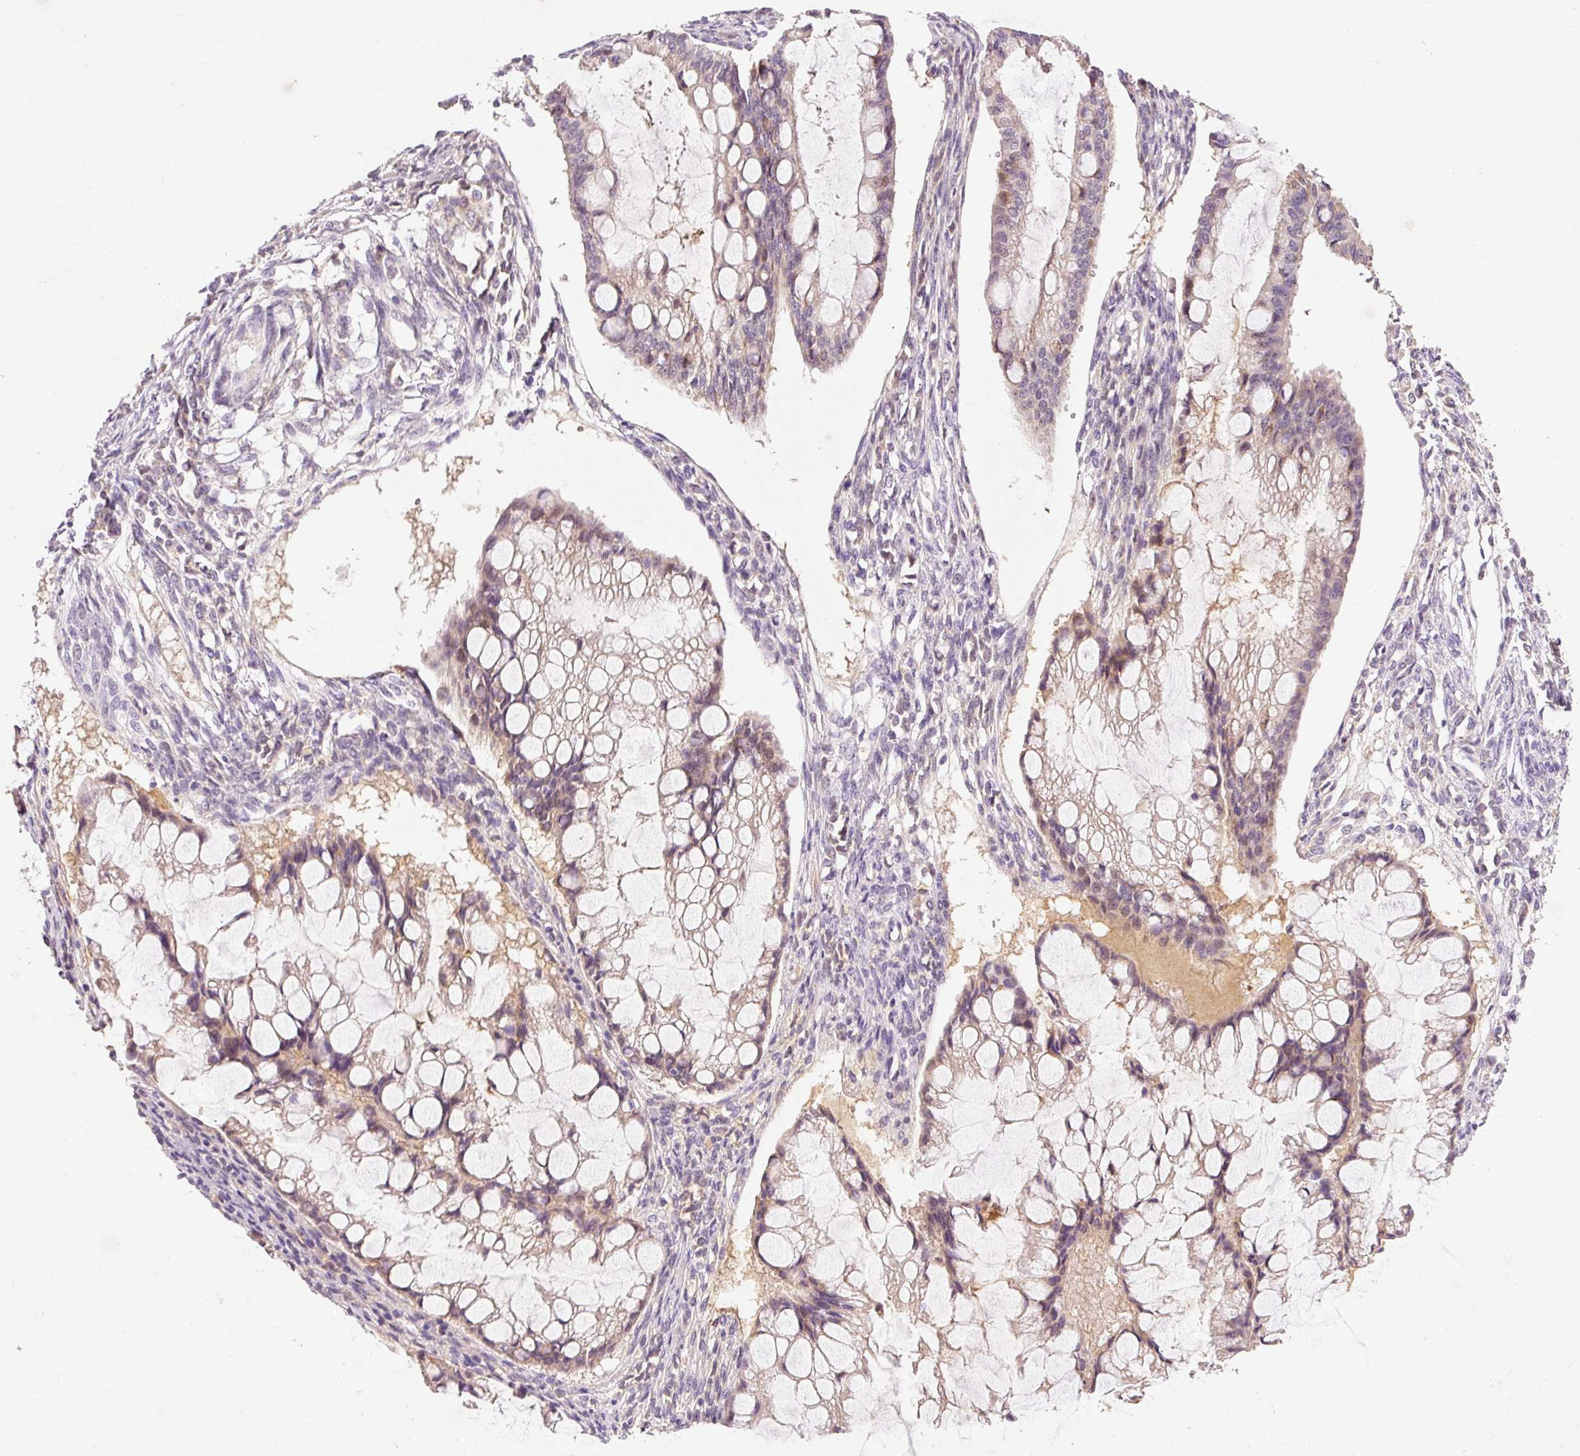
{"staining": {"intensity": "weak", "quantity": "25%-75%", "location": "cytoplasmic/membranous,nuclear"}, "tissue": "ovarian cancer", "cell_type": "Tumor cells", "image_type": "cancer", "snomed": [{"axis": "morphology", "description": "Cystadenocarcinoma, mucinous, NOS"}, {"axis": "topography", "description": "Ovary"}], "caption": "Immunohistochemical staining of human ovarian cancer (mucinous cystadenocarcinoma) demonstrates low levels of weak cytoplasmic/membranous and nuclear staining in approximately 25%-75% of tumor cells.", "gene": "CMTM8", "patient": {"sex": "female", "age": 73}}